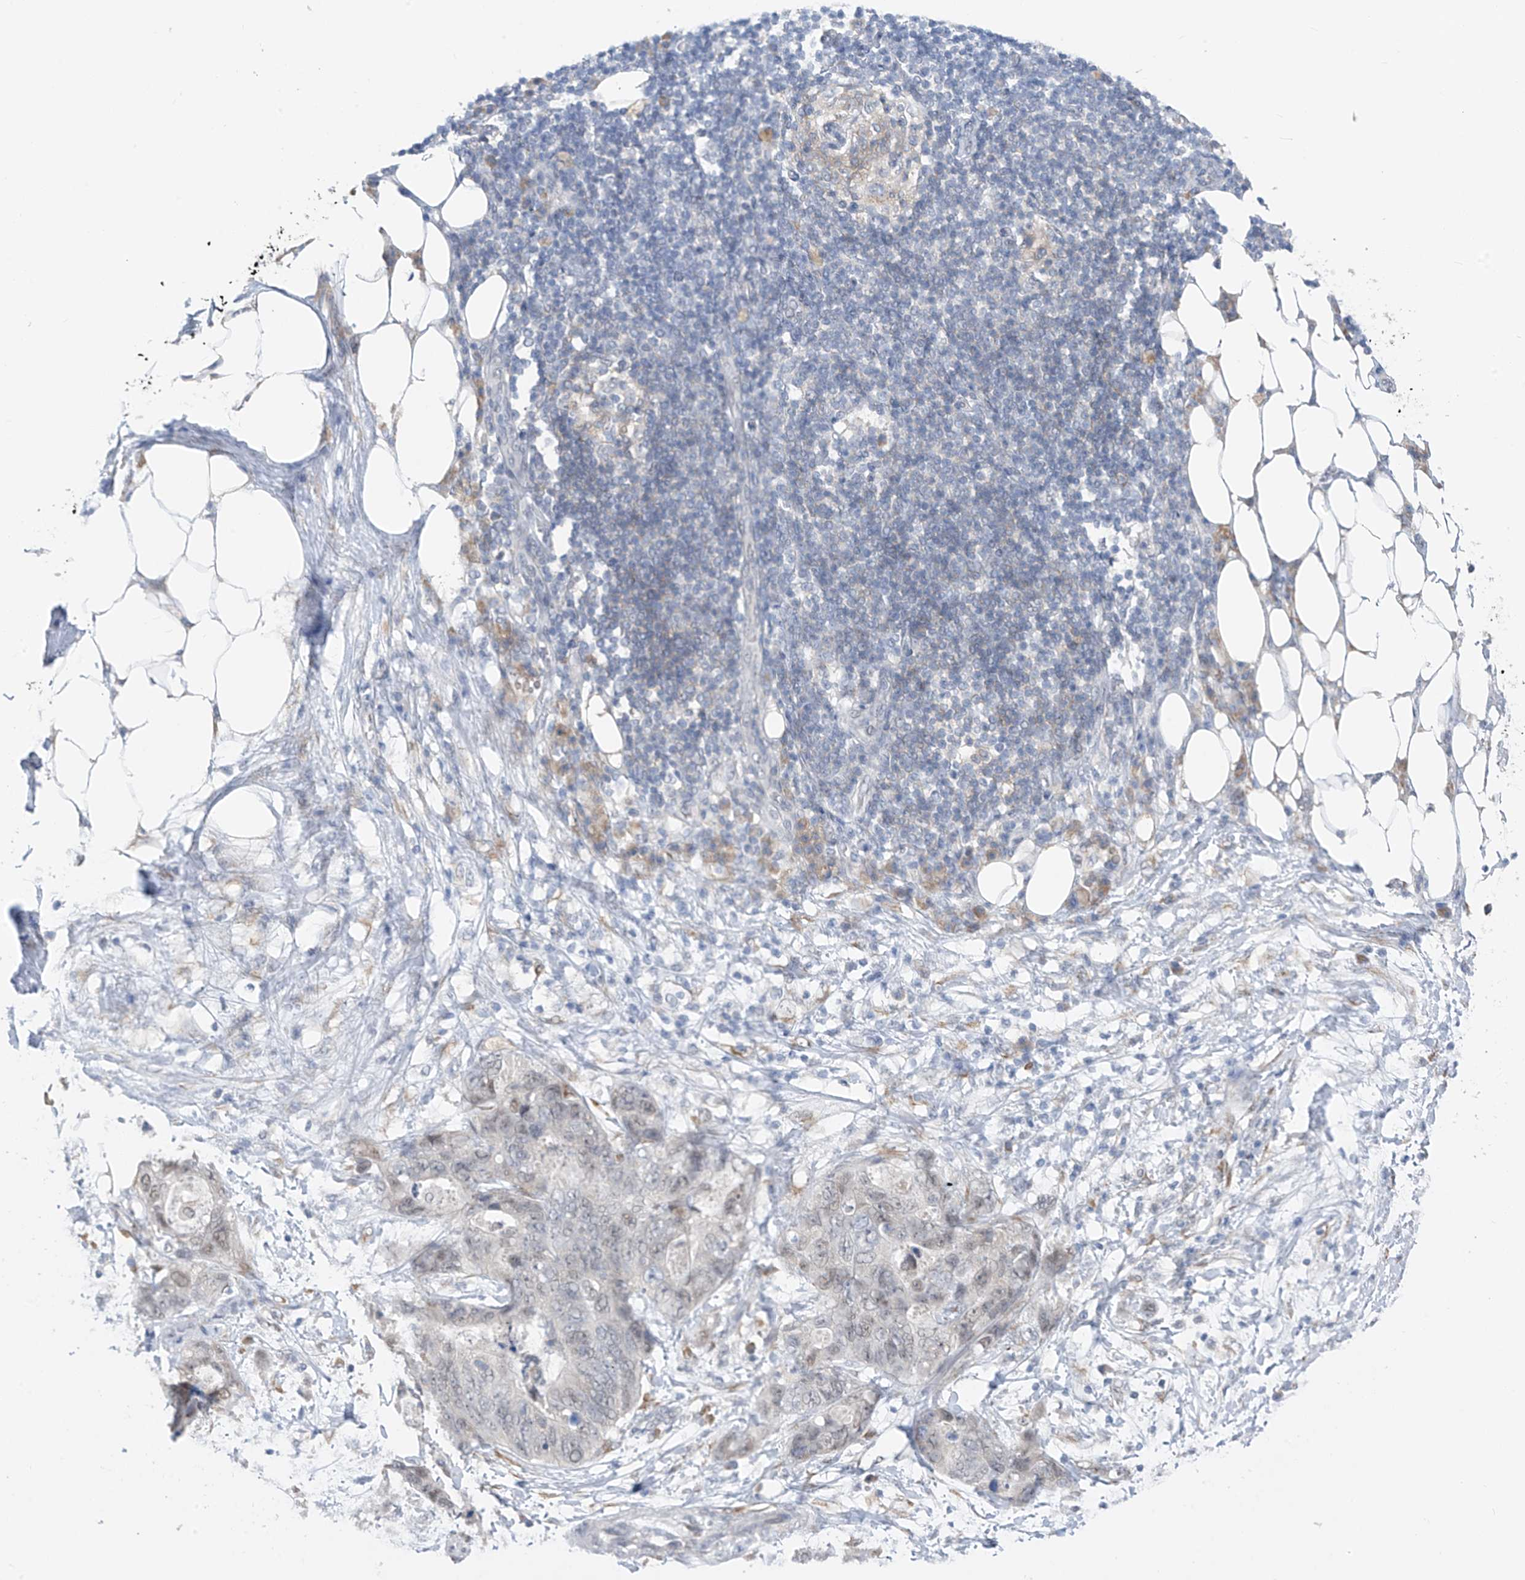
{"staining": {"intensity": "negative", "quantity": "none", "location": "none"}, "tissue": "stomach cancer", "cell_type": "Tumor cells", "image_type": "cancer", "snomed": [{"axis": "morphology", "description": "Adenocarcinoma, NOS"}, {"axis": "topography", "description": "Stomach"}], "caption": "Immunohistochemistry micrograph of human stomach adenocarcinoma stained for a protein (brown), which shows no positivity in tumor cells.", "gene": "CYP4V2", "patient": {"sex": "female", "age": 89}}